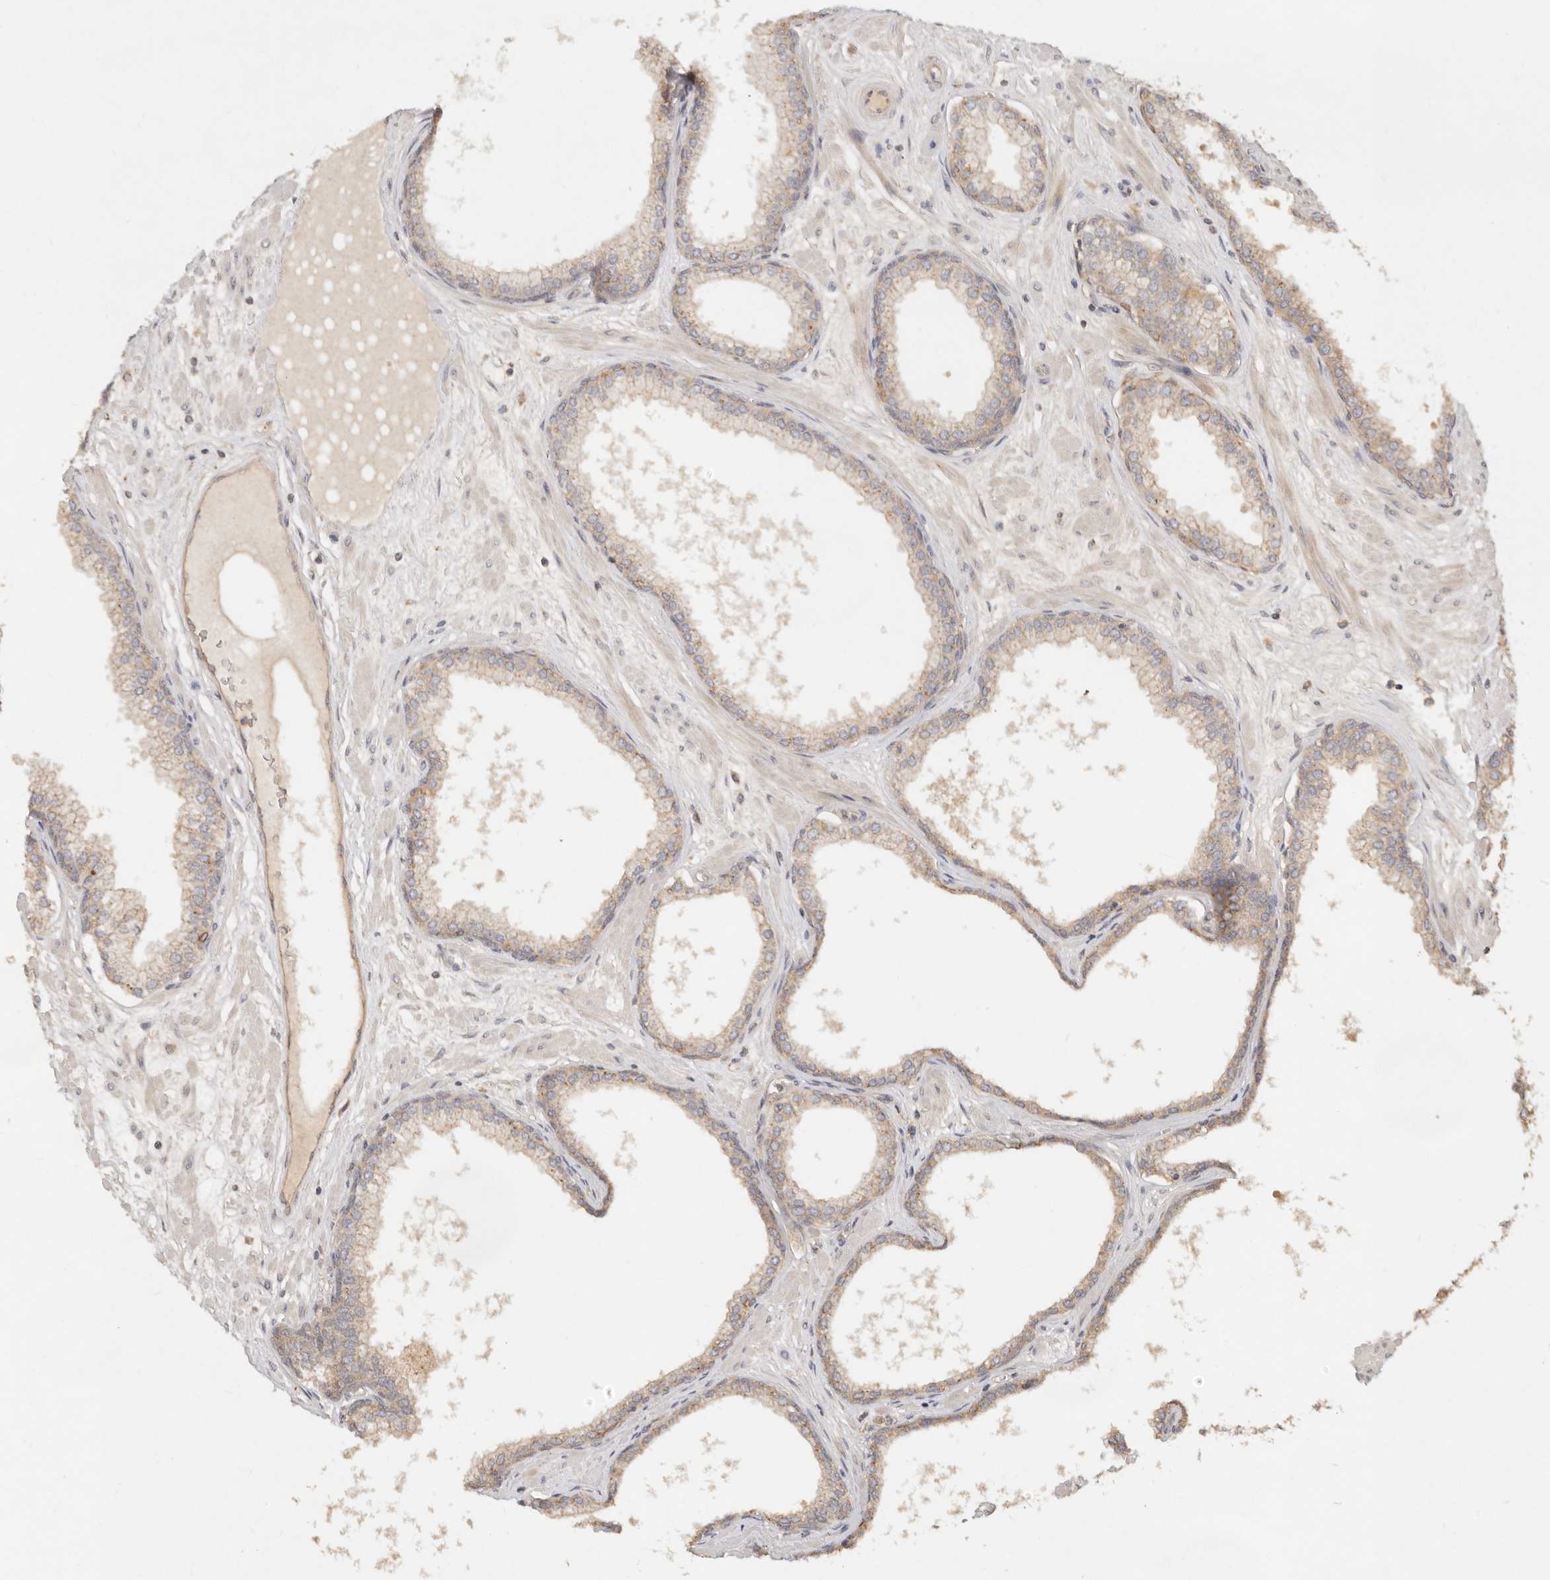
{"staining": {"intensity": "moderate", "quantity": ">75%", "location": "cytoplasmic/membranous"}, "tissue": "prostate", "cell_type": "Glandular cells", "image_type": "normal", "snomed": [{"axis": "morphology", "description": "Normal tissue, NOS"}, {"axis": "morphology", "description": "Urothelial carcinoma, Low grade"}, {"axis": "topography", "description": "Urinary bladder"}, {"axis": "topography", "description": "Prostate"}], "caption": "High-magnification brightfield microscopy of benign prostate stained with DAB (brown) and counterstained with hematoxylin (blue). glandular cells exhibit moderate cytoplasmic/membranous positivity is seen in approximately>75% of cells.", "gene": "HECTD3", "patient": {"sex": "male", "age": 60}}